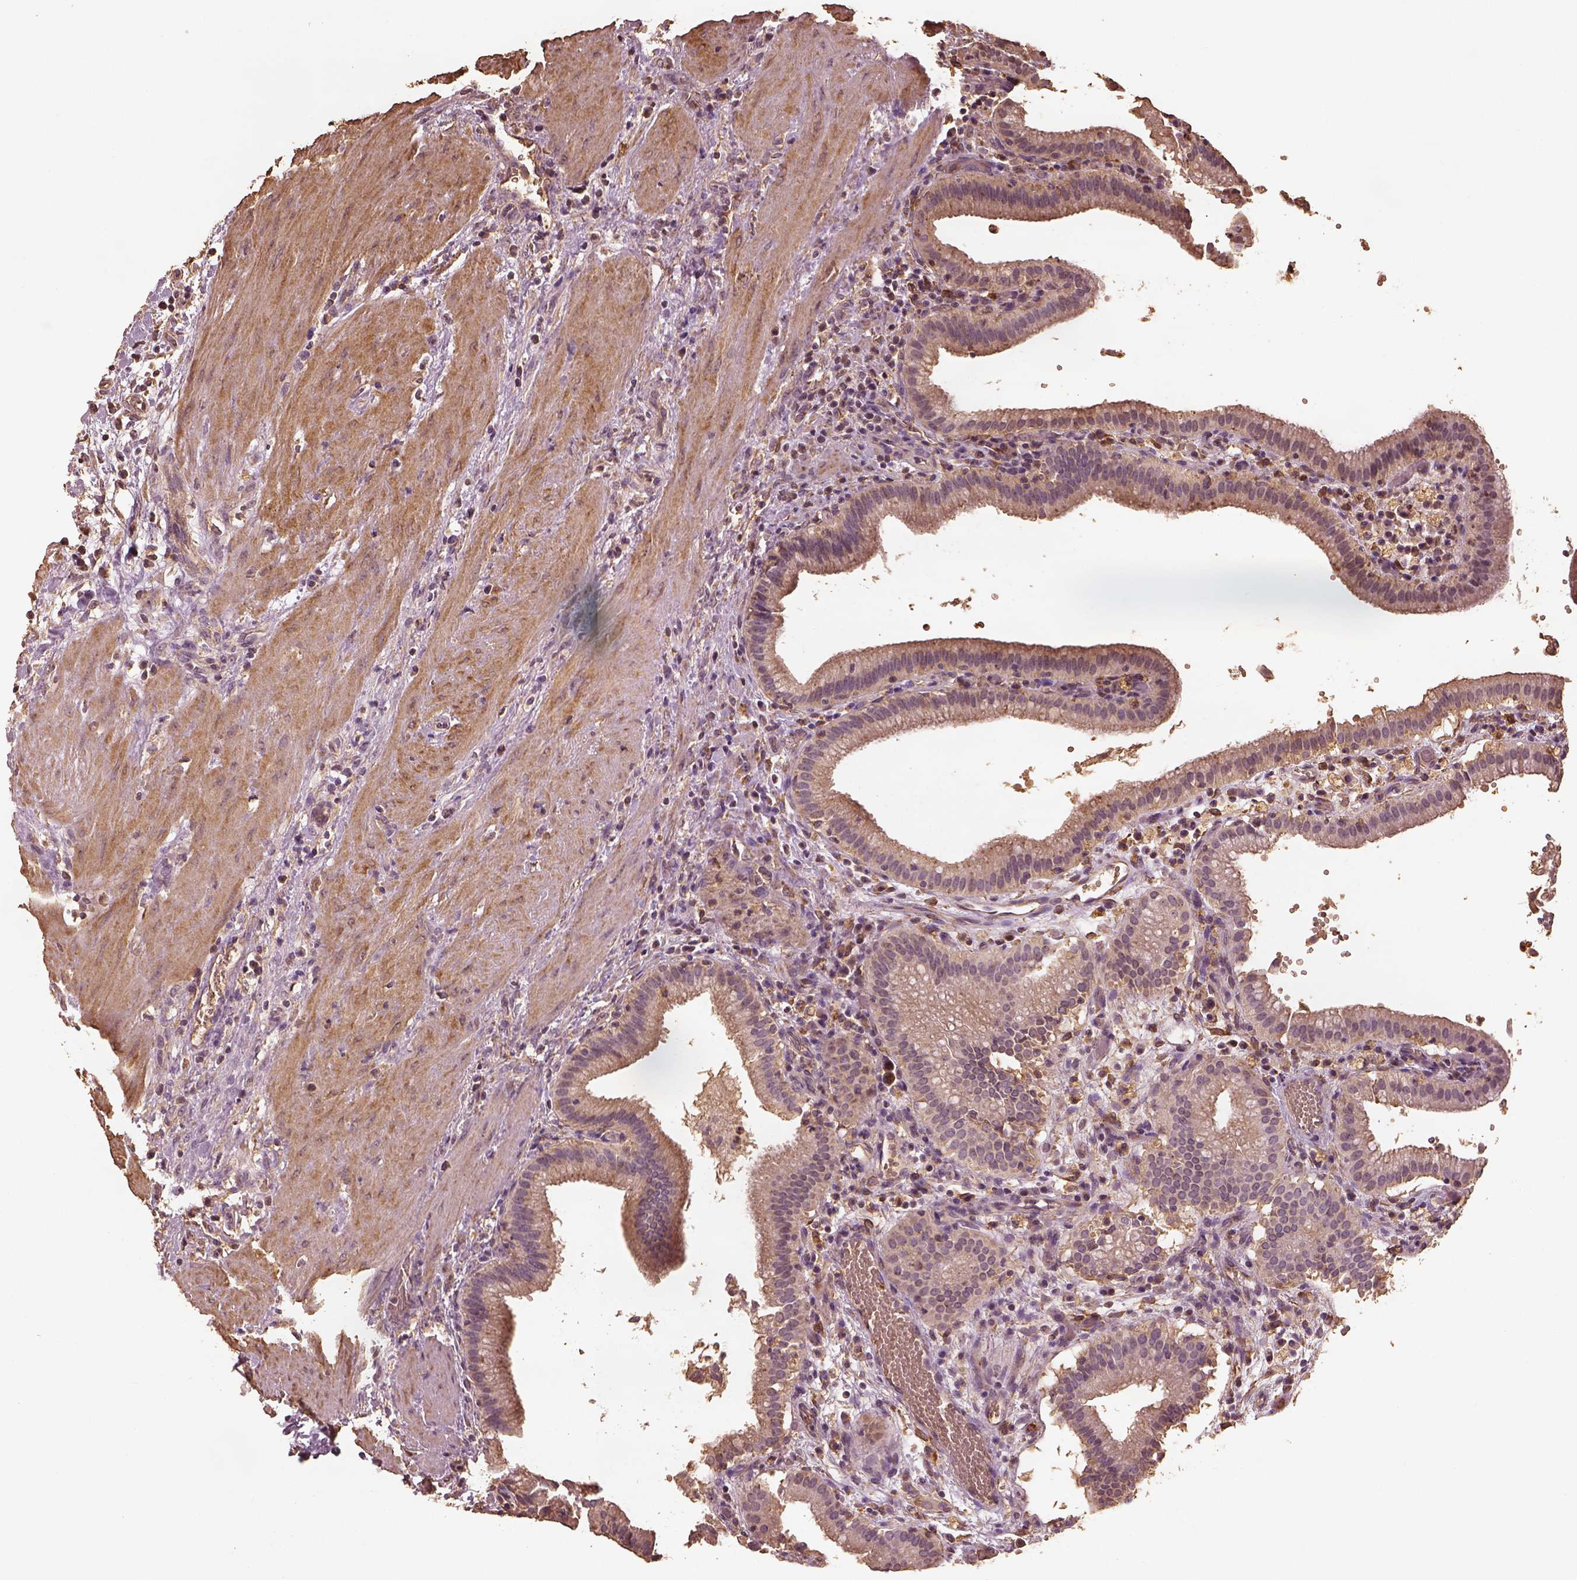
{"staining": {"intensity": "moderate", "quantity": ">75%", "location": "cytoplasmic/membranous"}, "tissue": "gallbladder", "cell_type": "Glandular cells", "image_type": "normal", "snomed": [{"axis": "morphology", "description": "Normal tissue, NOS"}, {"axis": "topography", "description": "Gallbladder"}], "caption": "A medium amount of moderate cytoplasmic/membranous staining is identified in approximately >75% of glandular cells in benign gallbladder. (DAB (3,3'-diaminobenzidine) IHC with brightfield microscopy, high magnification).", "gene": "PTGES2", "patient": {"sex": "male", "age": 42}}